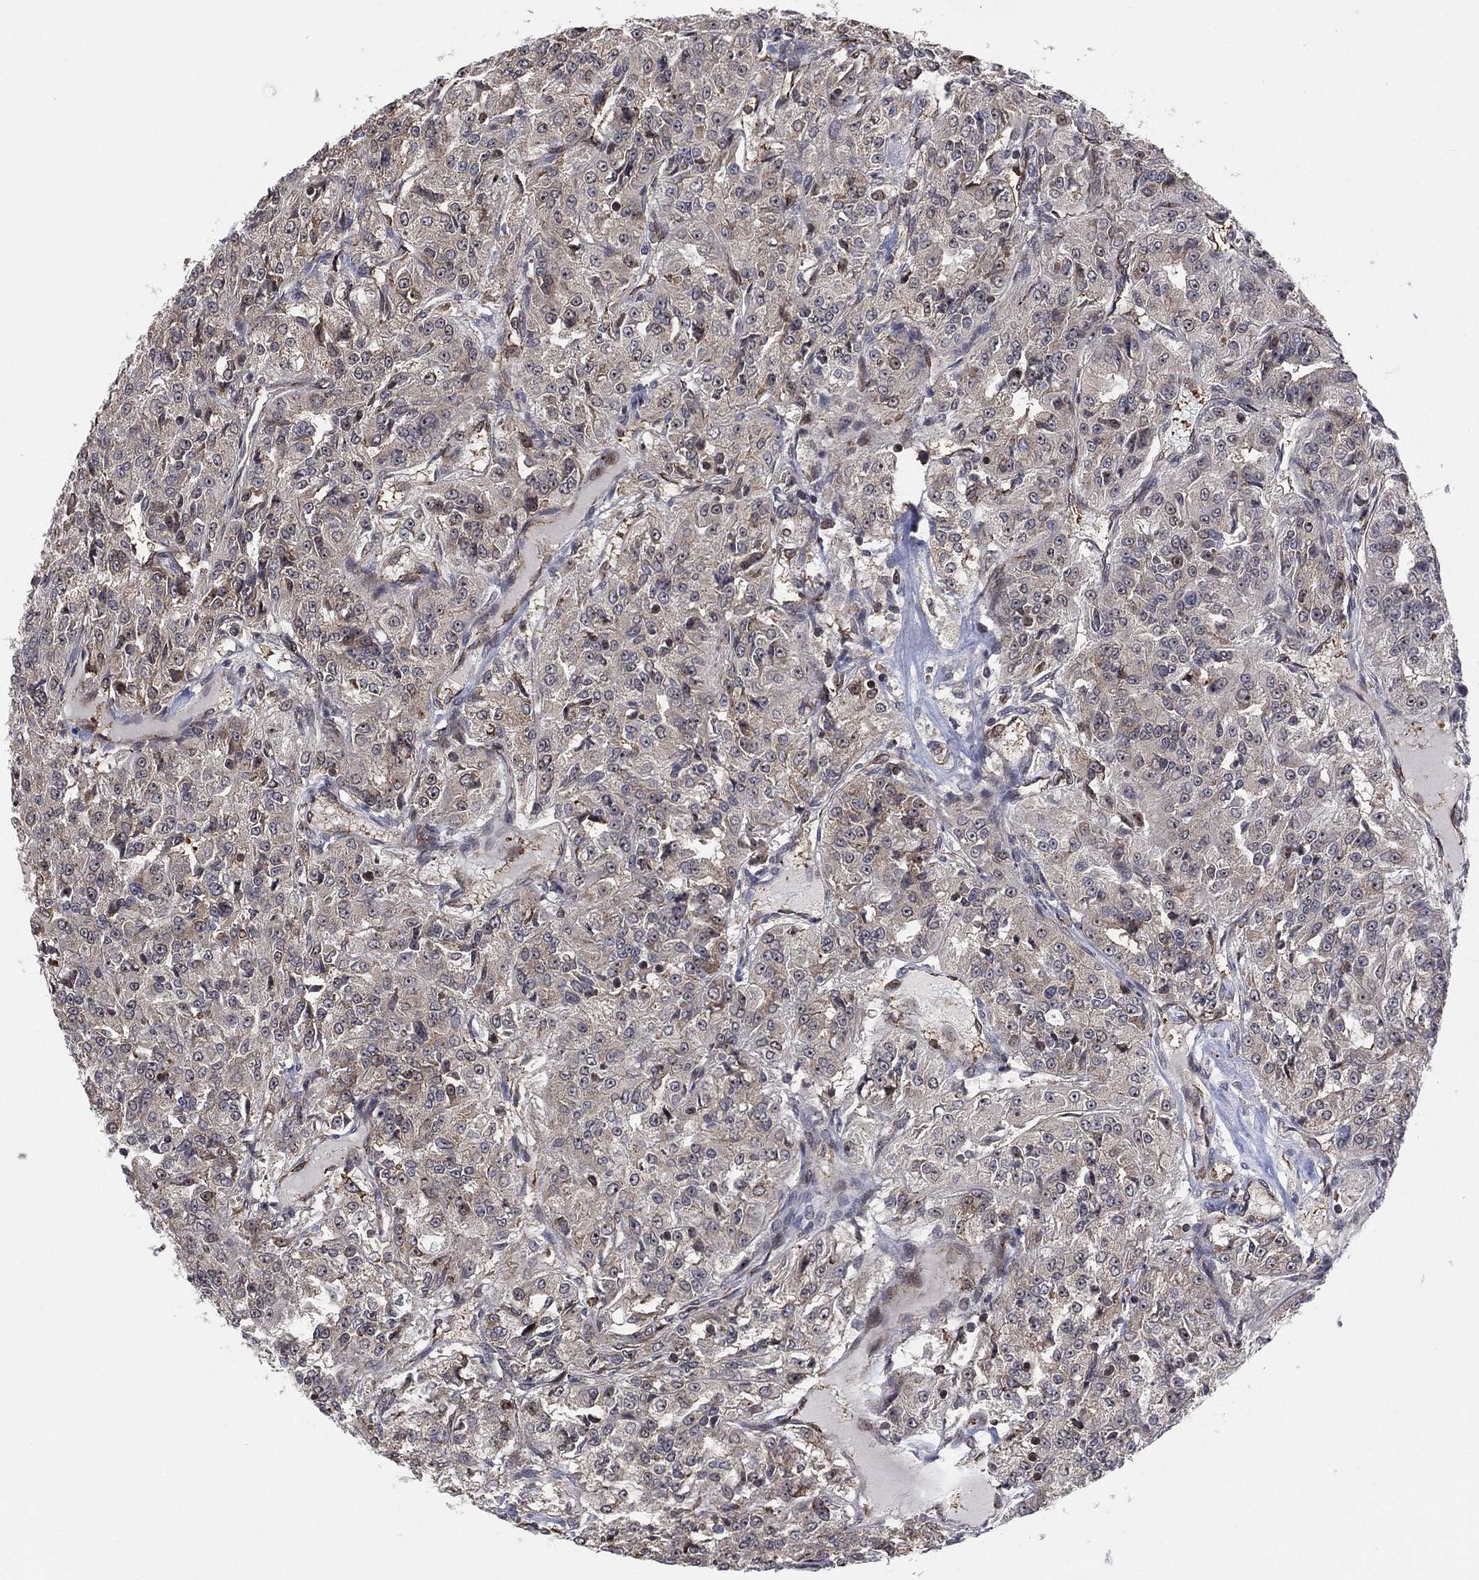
{"staining": {"intensity": "negative", "quantity": "none", "location": "none"}, "tissue": "renal cancer", "cell_type": "Tumor cells", "image_type": "cancer", "snomed": [{"axis": "morphology", "description": "Adenocarcinoma, NOS"}, {"axis": "topography", "description": "Kidney"}], "caption": "This is an immunohistochemistry (IHC) photomicrograph of adenocarcinoma (renal). There is no expression in tumor cells.", "gene": "TMCO1", "patient": {"sex": "female", "age": 63}}